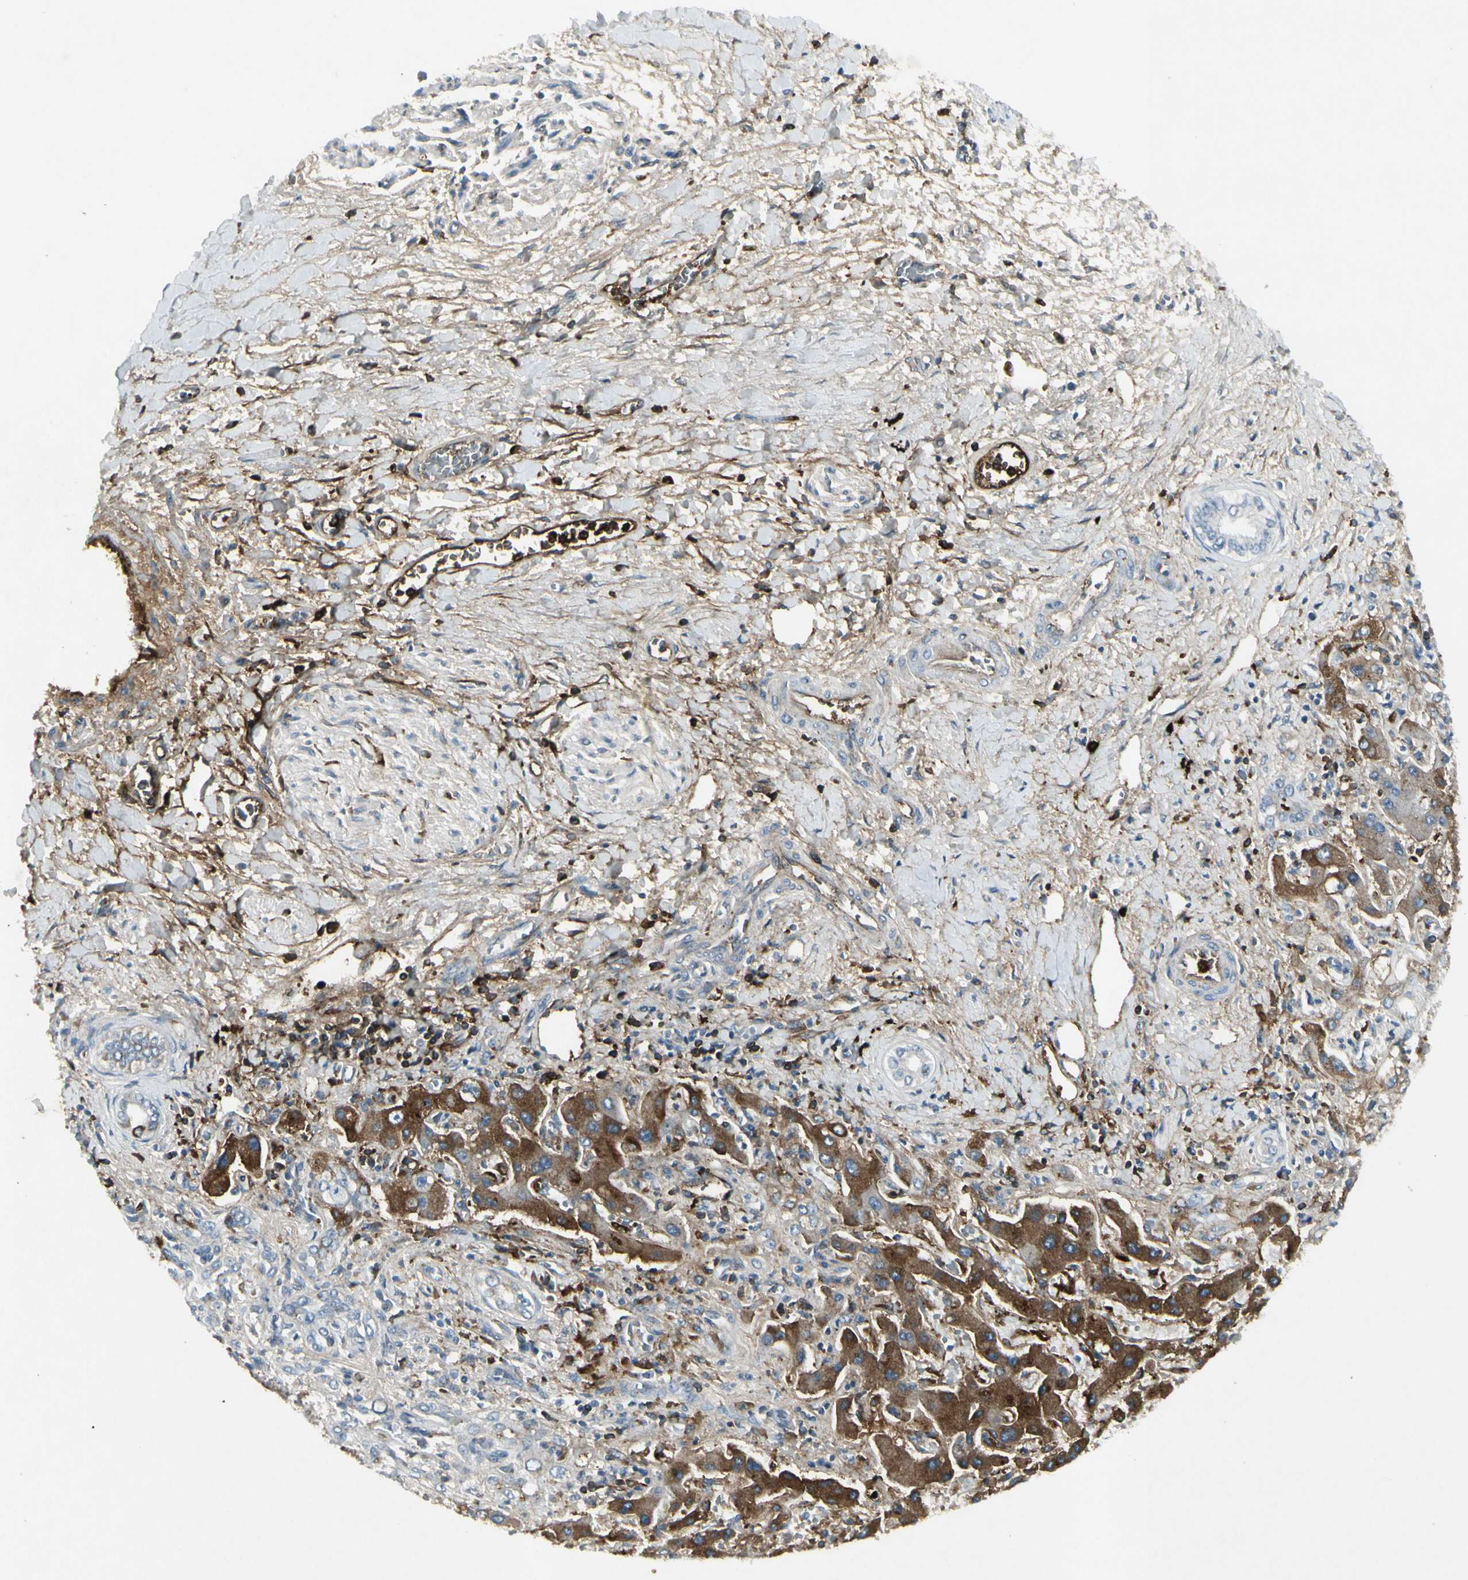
{"staining": {"intensity": "strong", "quantity": "25%-75%", "location": "cytoplasmic/membranous"}, "tissue": "liver cancer", "cell_type": "Tumor cells", "image_type": "cancer", "snomed": [{"axis": "morphology", "description": "Cholangiocarcinoma"}, {"axis": "topography", "description": "Liver"}], "caption": "Human cholangiocarcinoma (liver) stained with a brown dye demonstrates strong cytoplasmic/membranous positive staining in approximately 25%-75% of tumor cells.", "gene": "IGHM", "patient": {"sex": "male", "age": 50}}